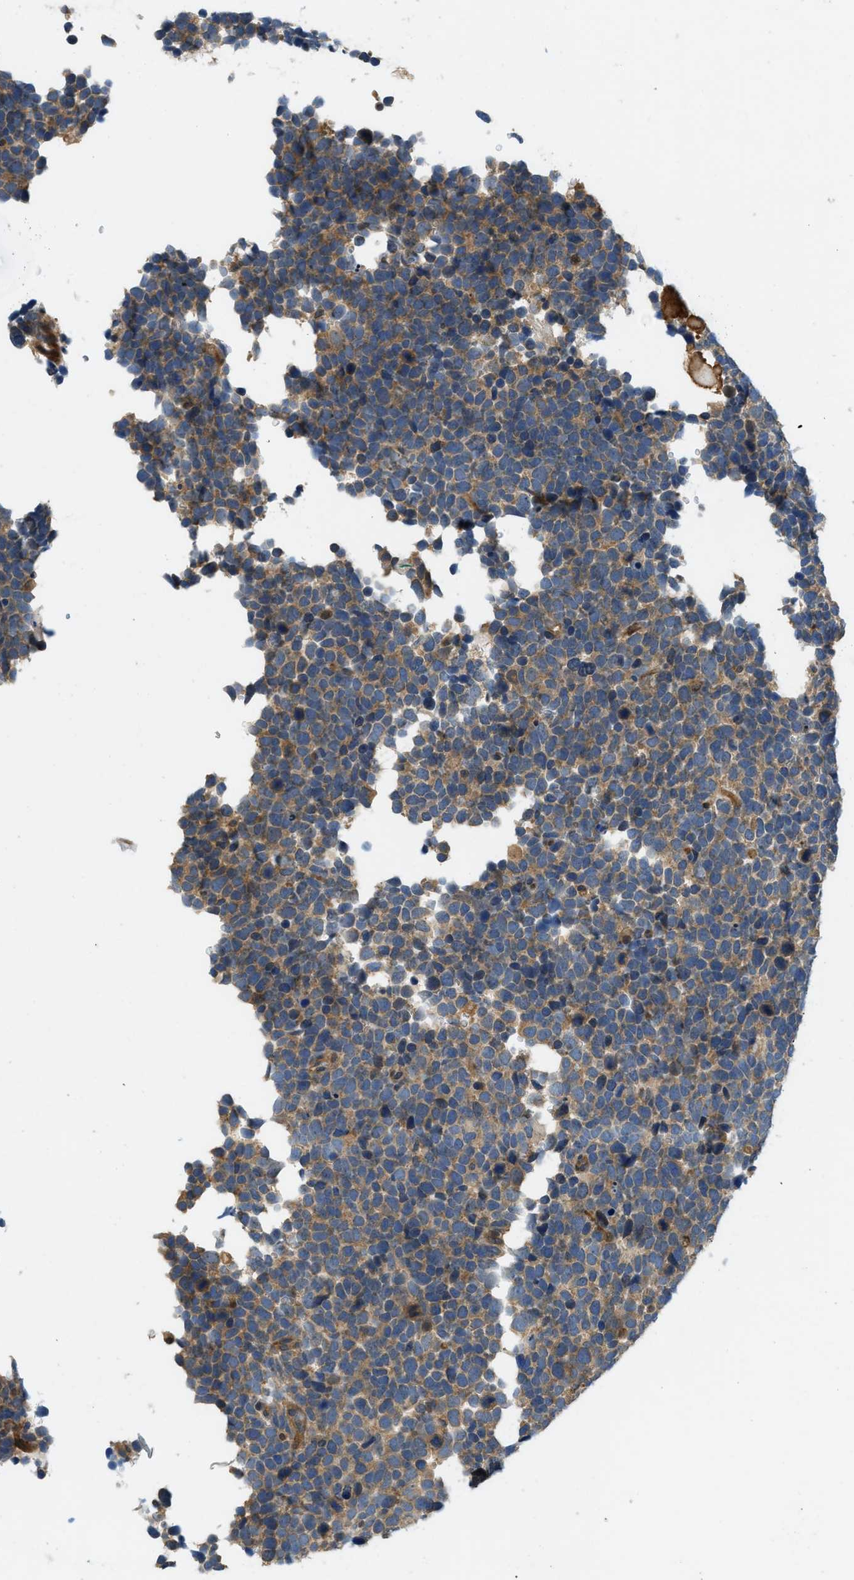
{"staining": {"intensity": "weak", "quantity": ">75%", "location": "cytoplasmic/membranous"}, "tissue": "urothelial cancer", "cell_type": "Tumor cells", "image_type": "cancer", "snomed": [{"axis": "morphology", "description": "Urothelial carcinoma, High grade"}, {"axis": "topography", "description": "Urinary bladder"}], "caption": "Tumor cells display low levels of weak cytoplasmic/membranous positivity in about >75% of cells in human urothelial cancer.", "gene": "GPR31", "patient": {"sex": "female", "age": 82}}